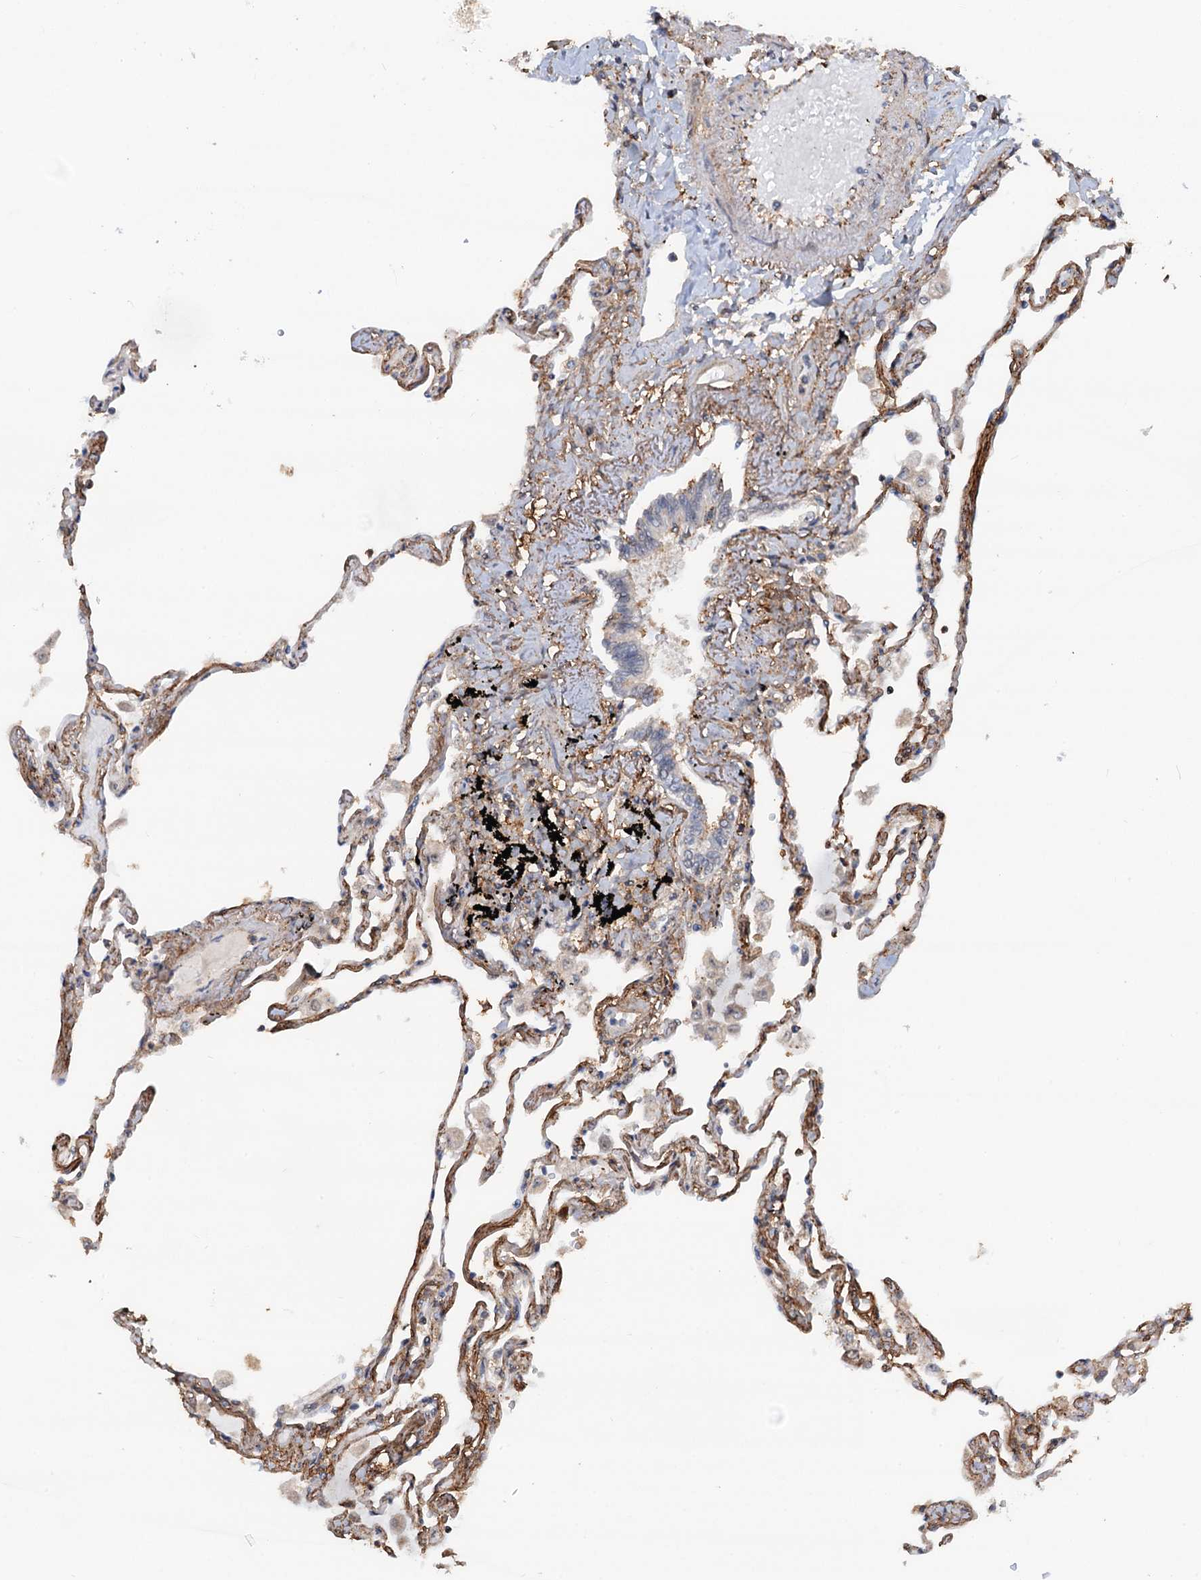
{"staining": {"intensity": "weak", "quantity": "25%-75%", "location": "cytoplasmic/membranous,nuclear"}, "tissue": "lung", "cell_type": "Alveolar cells", "image_type": "normal", "snomed": [{"axis": "morphology", "description": "Normal tissue, NOS"}, {"axis": "topography", "description": "Lung"}], "caption": "Lung stained with DAB (3,3'-diaminobenzidine) IHC displays low levels of weak cytoplasmic/membranous,nuclear staining in about 25%-75% of alveolar cells. The staining was performed using DAB (3,3'-diaminobenzidine) to visualize the protein expression in brown, while the nuclei were stained in blue with hematoxylin (Magnification: 20x).", "gene": "TMA16", "patient": {"sex": "female", "age": 67}}